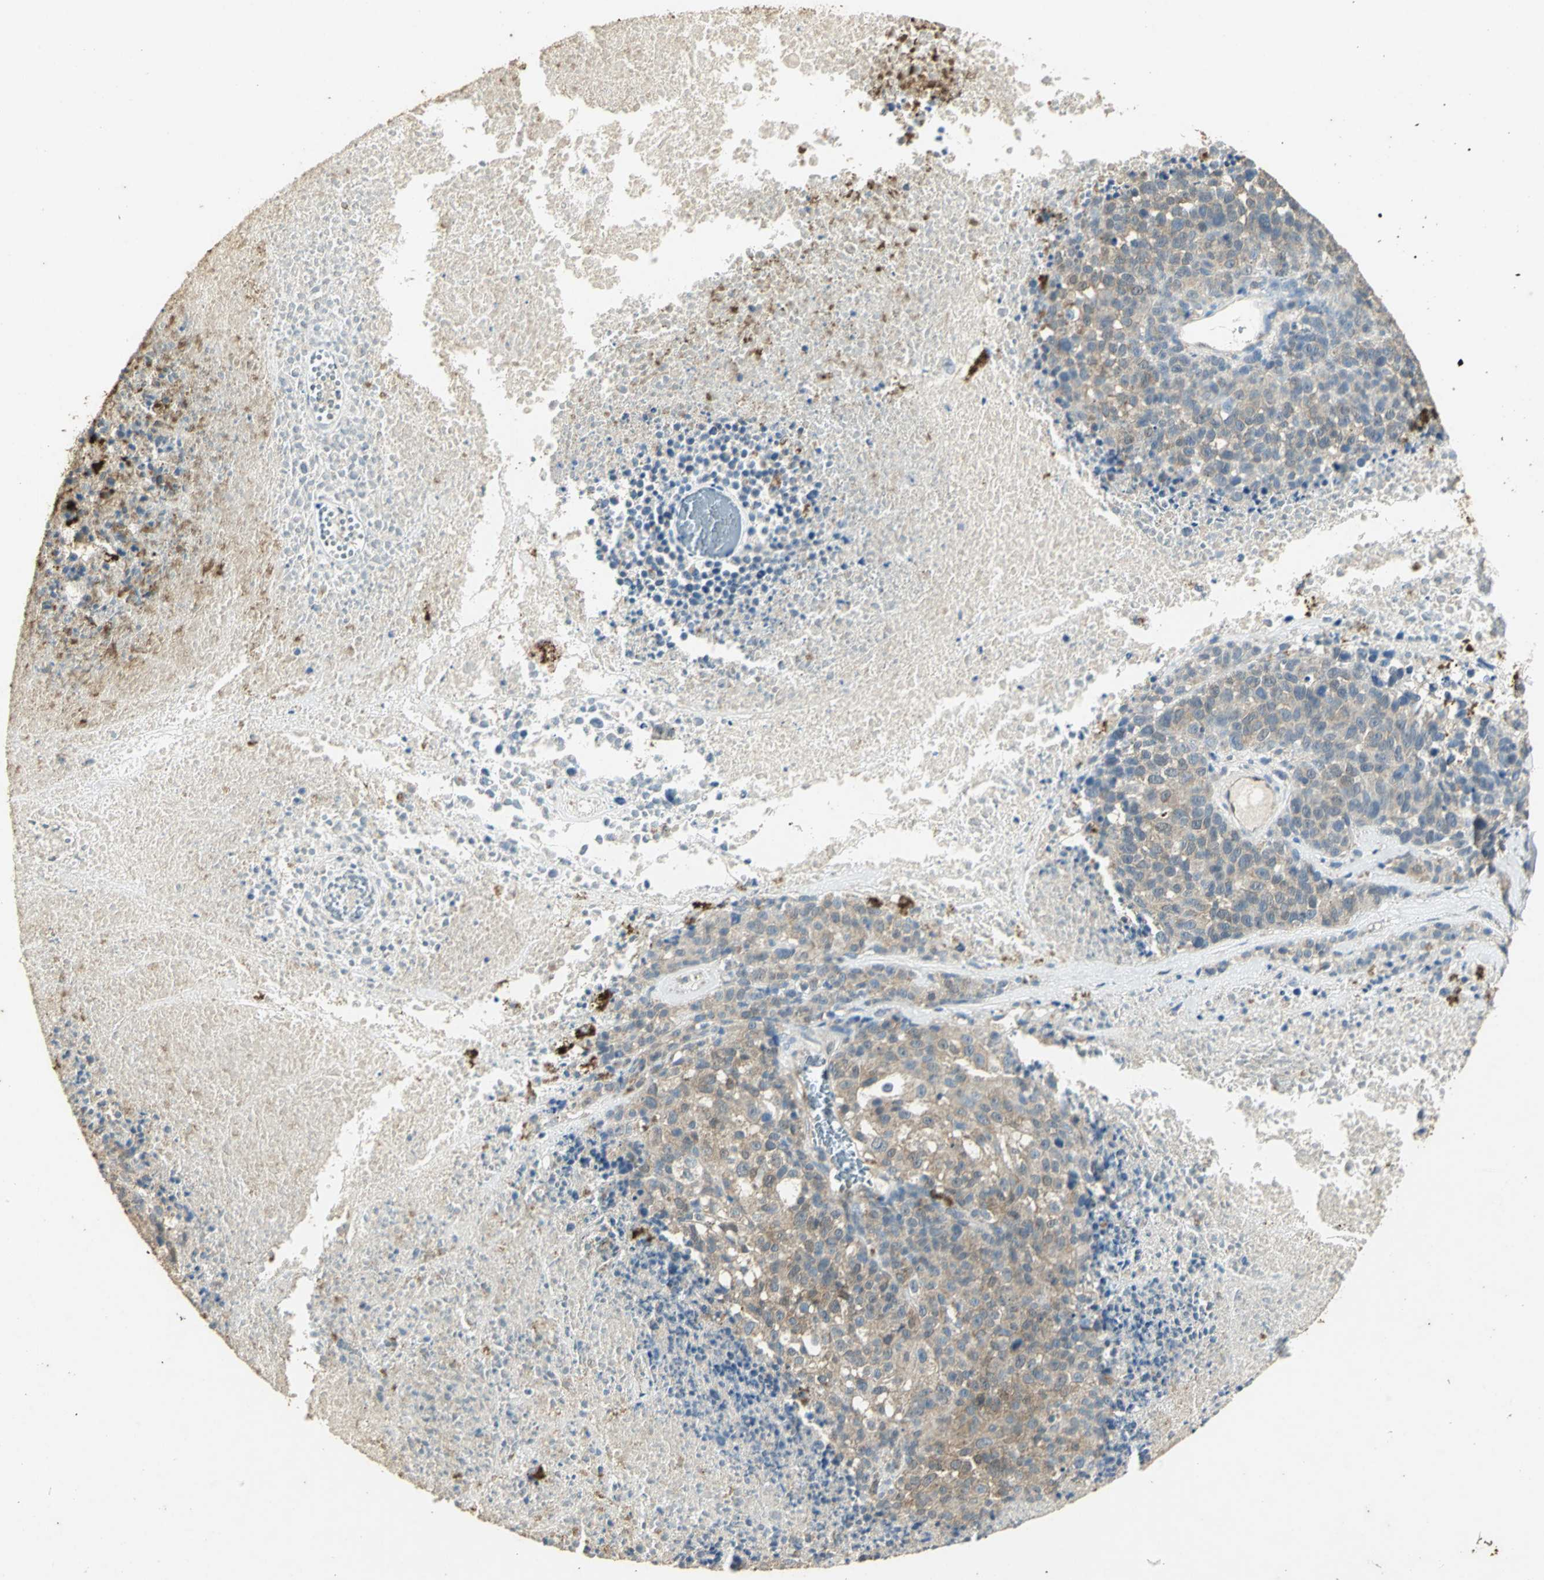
{"staining": {"intensity": "weak", "quantity": ">75%", "location": "cytoplasmic/membranous"}, "tissue": "melanoma", "cell_type": "Tumor cells", "image_type": "cancer", "snomed": [{"axis": "morphology", "description": "Malignant melanoma, Metastatic site"}, {"axis": "topography", "description": "Cerebral cortex"}], "caption": "Immunohistochemistry image of malignant melanoma (metastatic site) stained for a protein (brown), which demonstrates low levels of weak cytoplasmic/membranous staining in approximately >75% of tumor cells.", "gene": "ASB9", "patient": {"sex": "female", "age": 52}}